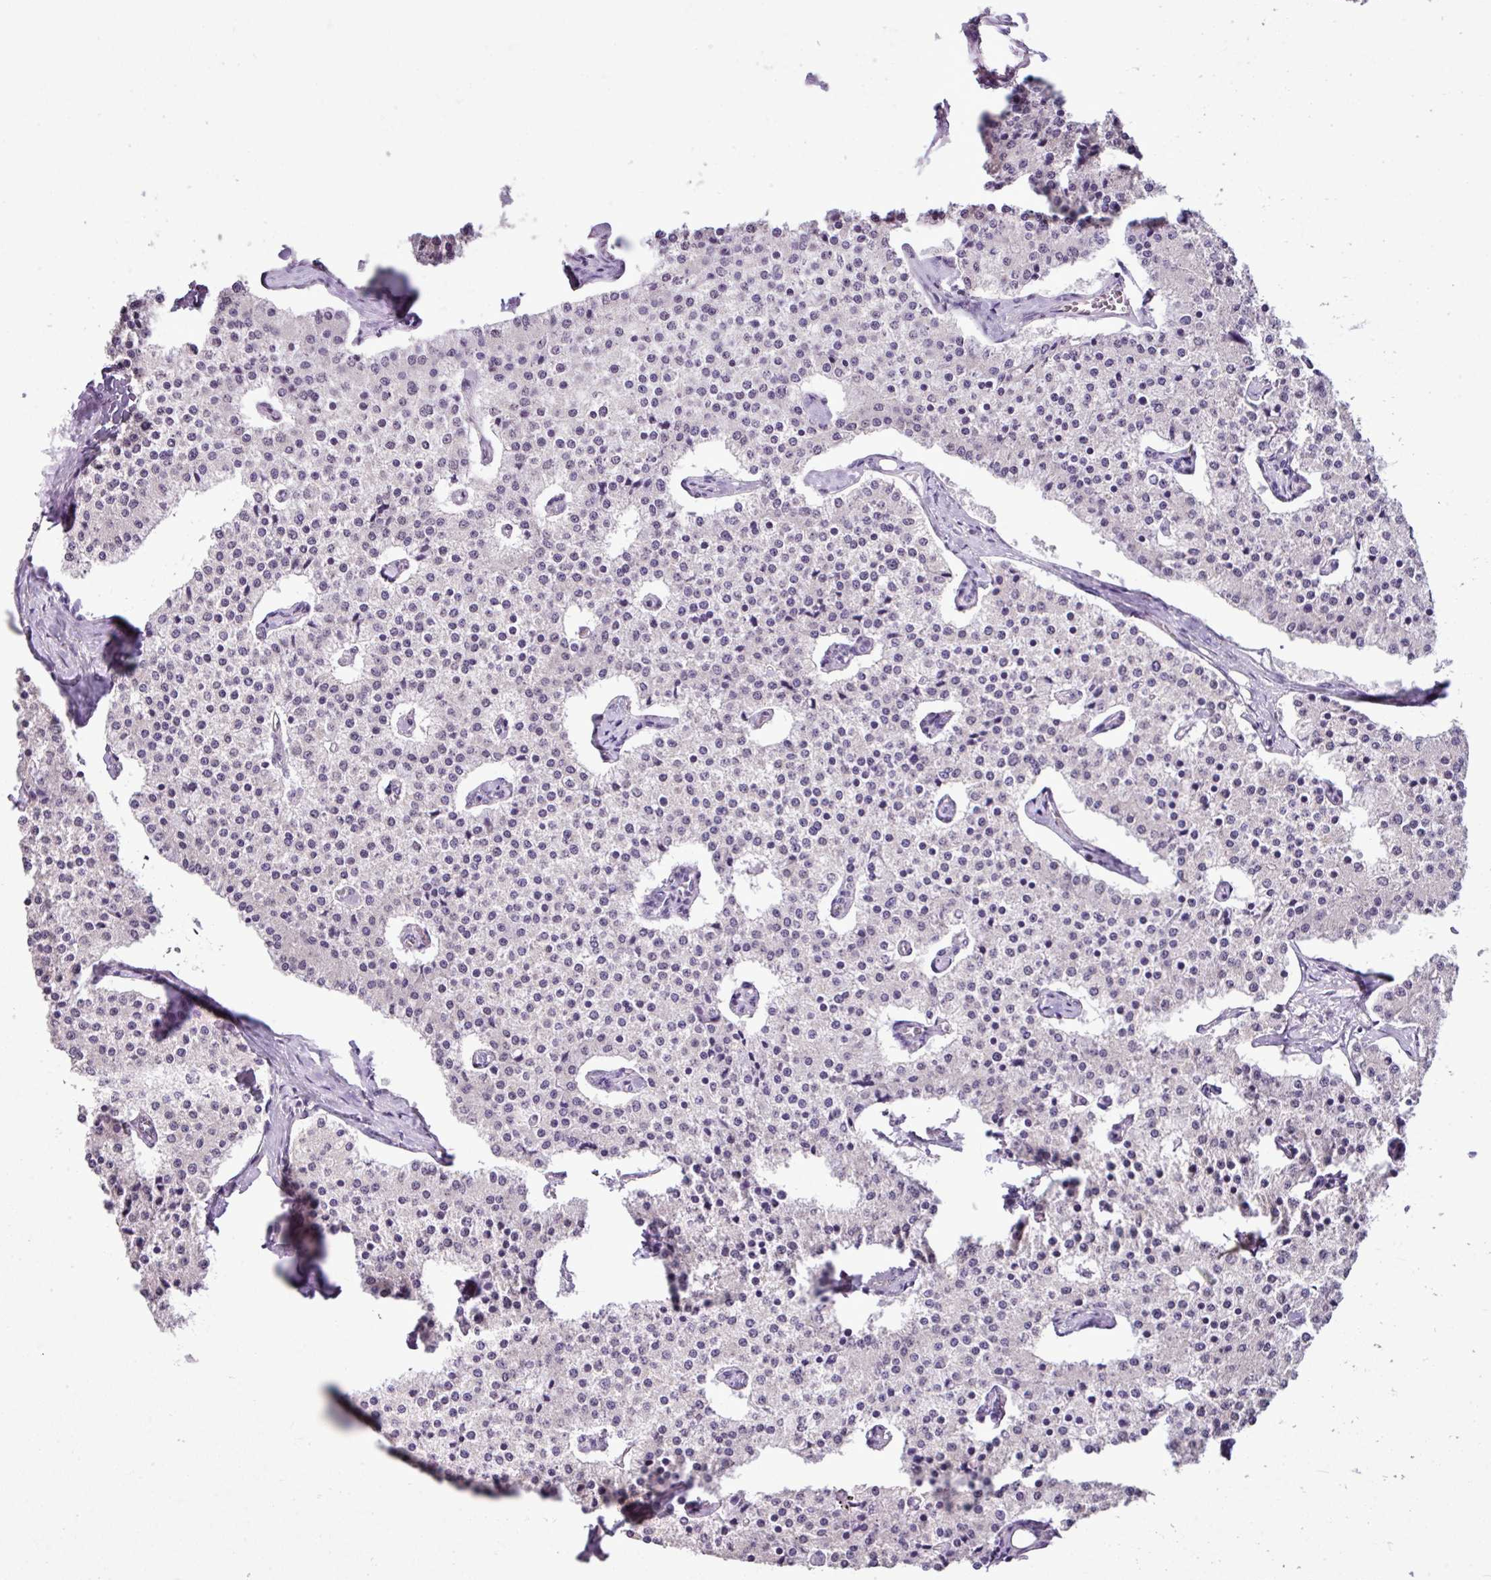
{"staining": {"intensity": "negative", "quantity": "none", "location": "none"}, "tissue": "carcinoid", "cell_type": "Tumor cells", "image_type": "cancer", "snomed": [{"axis": "morphology", "description": "Carcinoid, malignant, NOS"}, {"axis": "topography", "description": "Colon"}], "caption": "IHC of carcinoid exhibits no expression in tumor cells.", "gene": "ALDH2", "patient": {"sex": "female", "age": 52}}